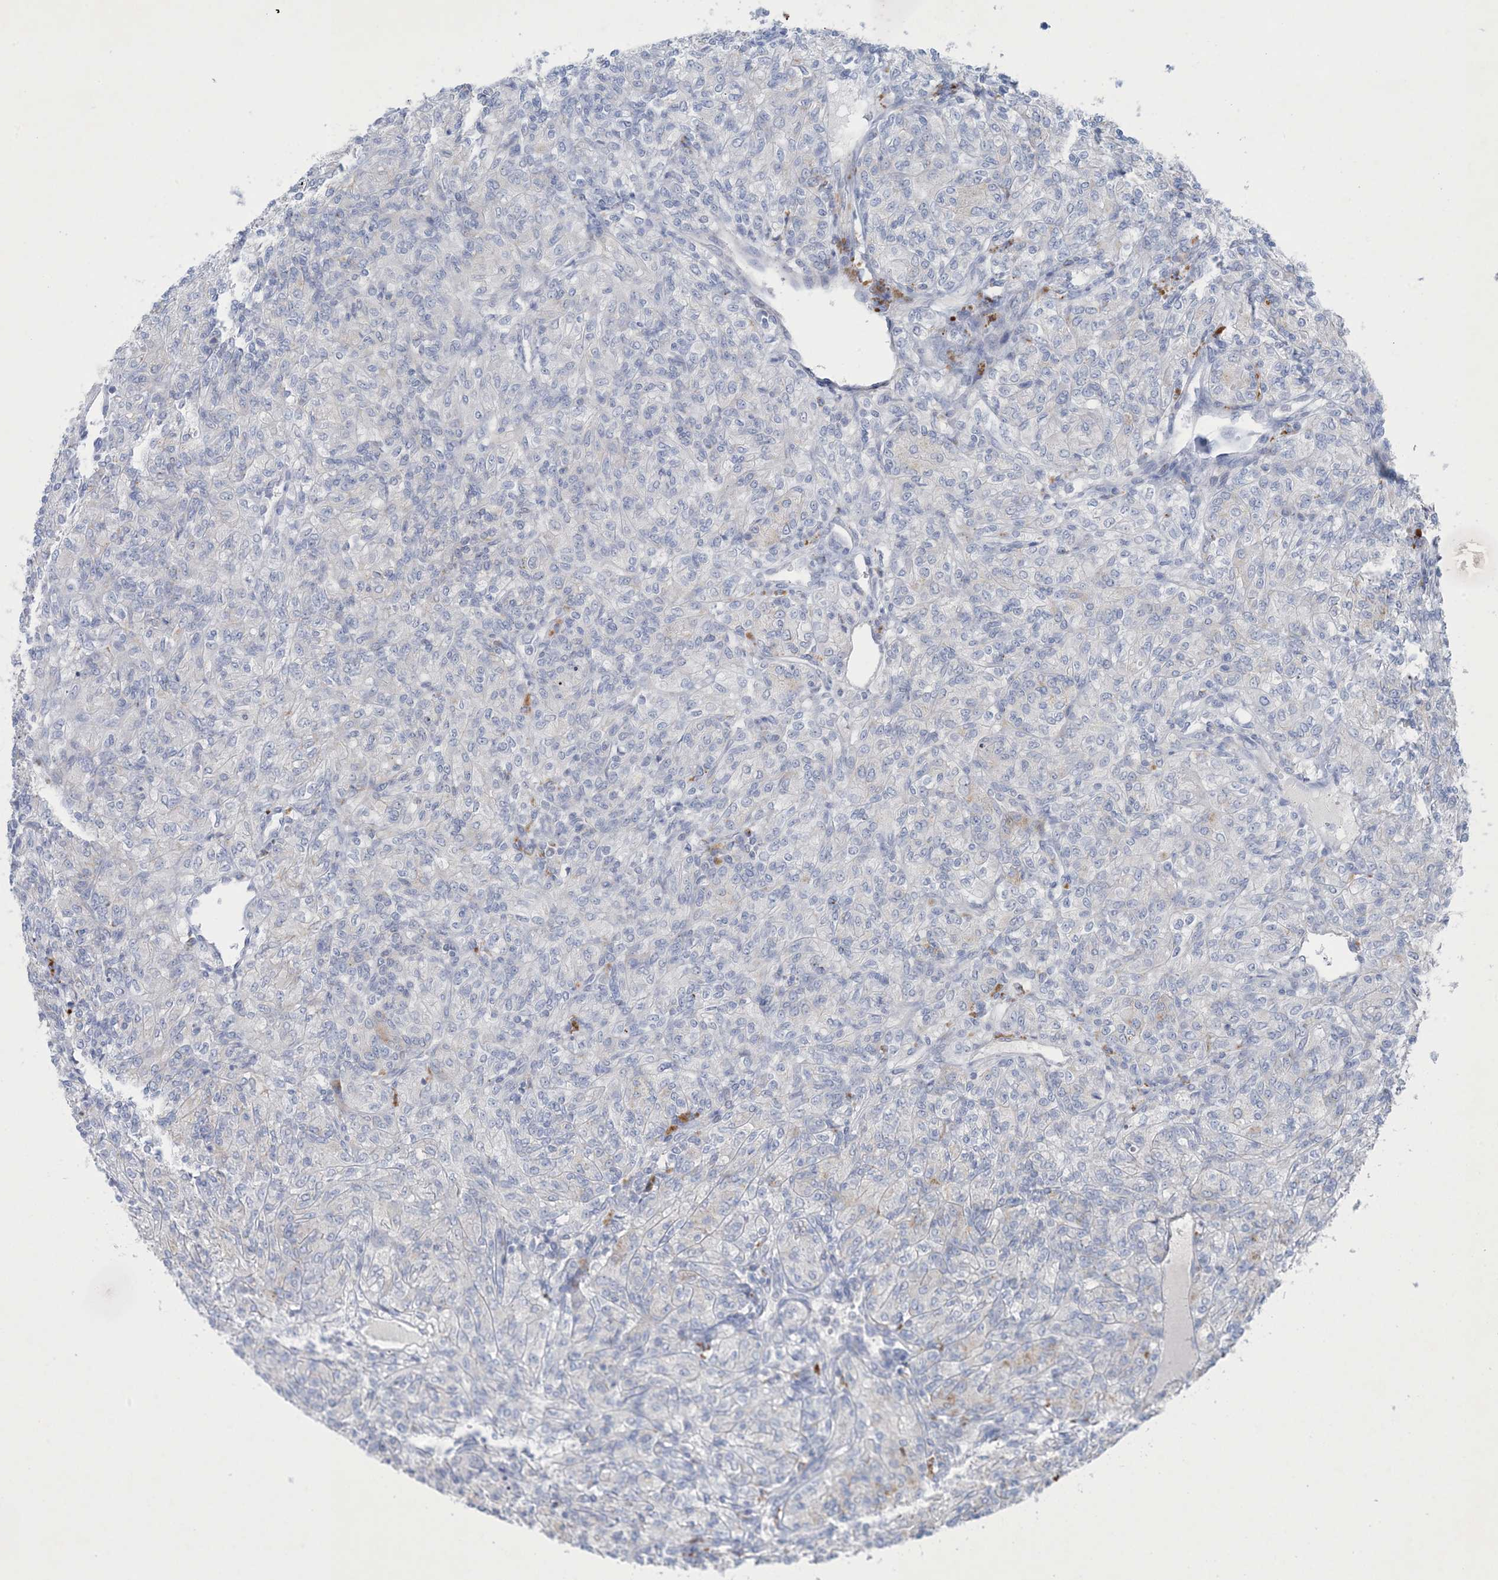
{"staining": {"intensity": "negative", "quantity": "none", "location": "none"}, "tissue": "renal cancer", "cell_type": "Tumor cells", "image_type": "cancer", "snomed": [{"axis": "morphology", "description": "Adenocarcinoma, NOS"}, {"axis": "topography", "description": "Kidney"}], "caption": "The histopathology image demonstrates no staining of tumor cells in renal cancer. (Immunohistochemistry, brightfield microscopy, high magnification).", "gene": "GABRG1", "patient": {"sex": "male", "age": 77}}